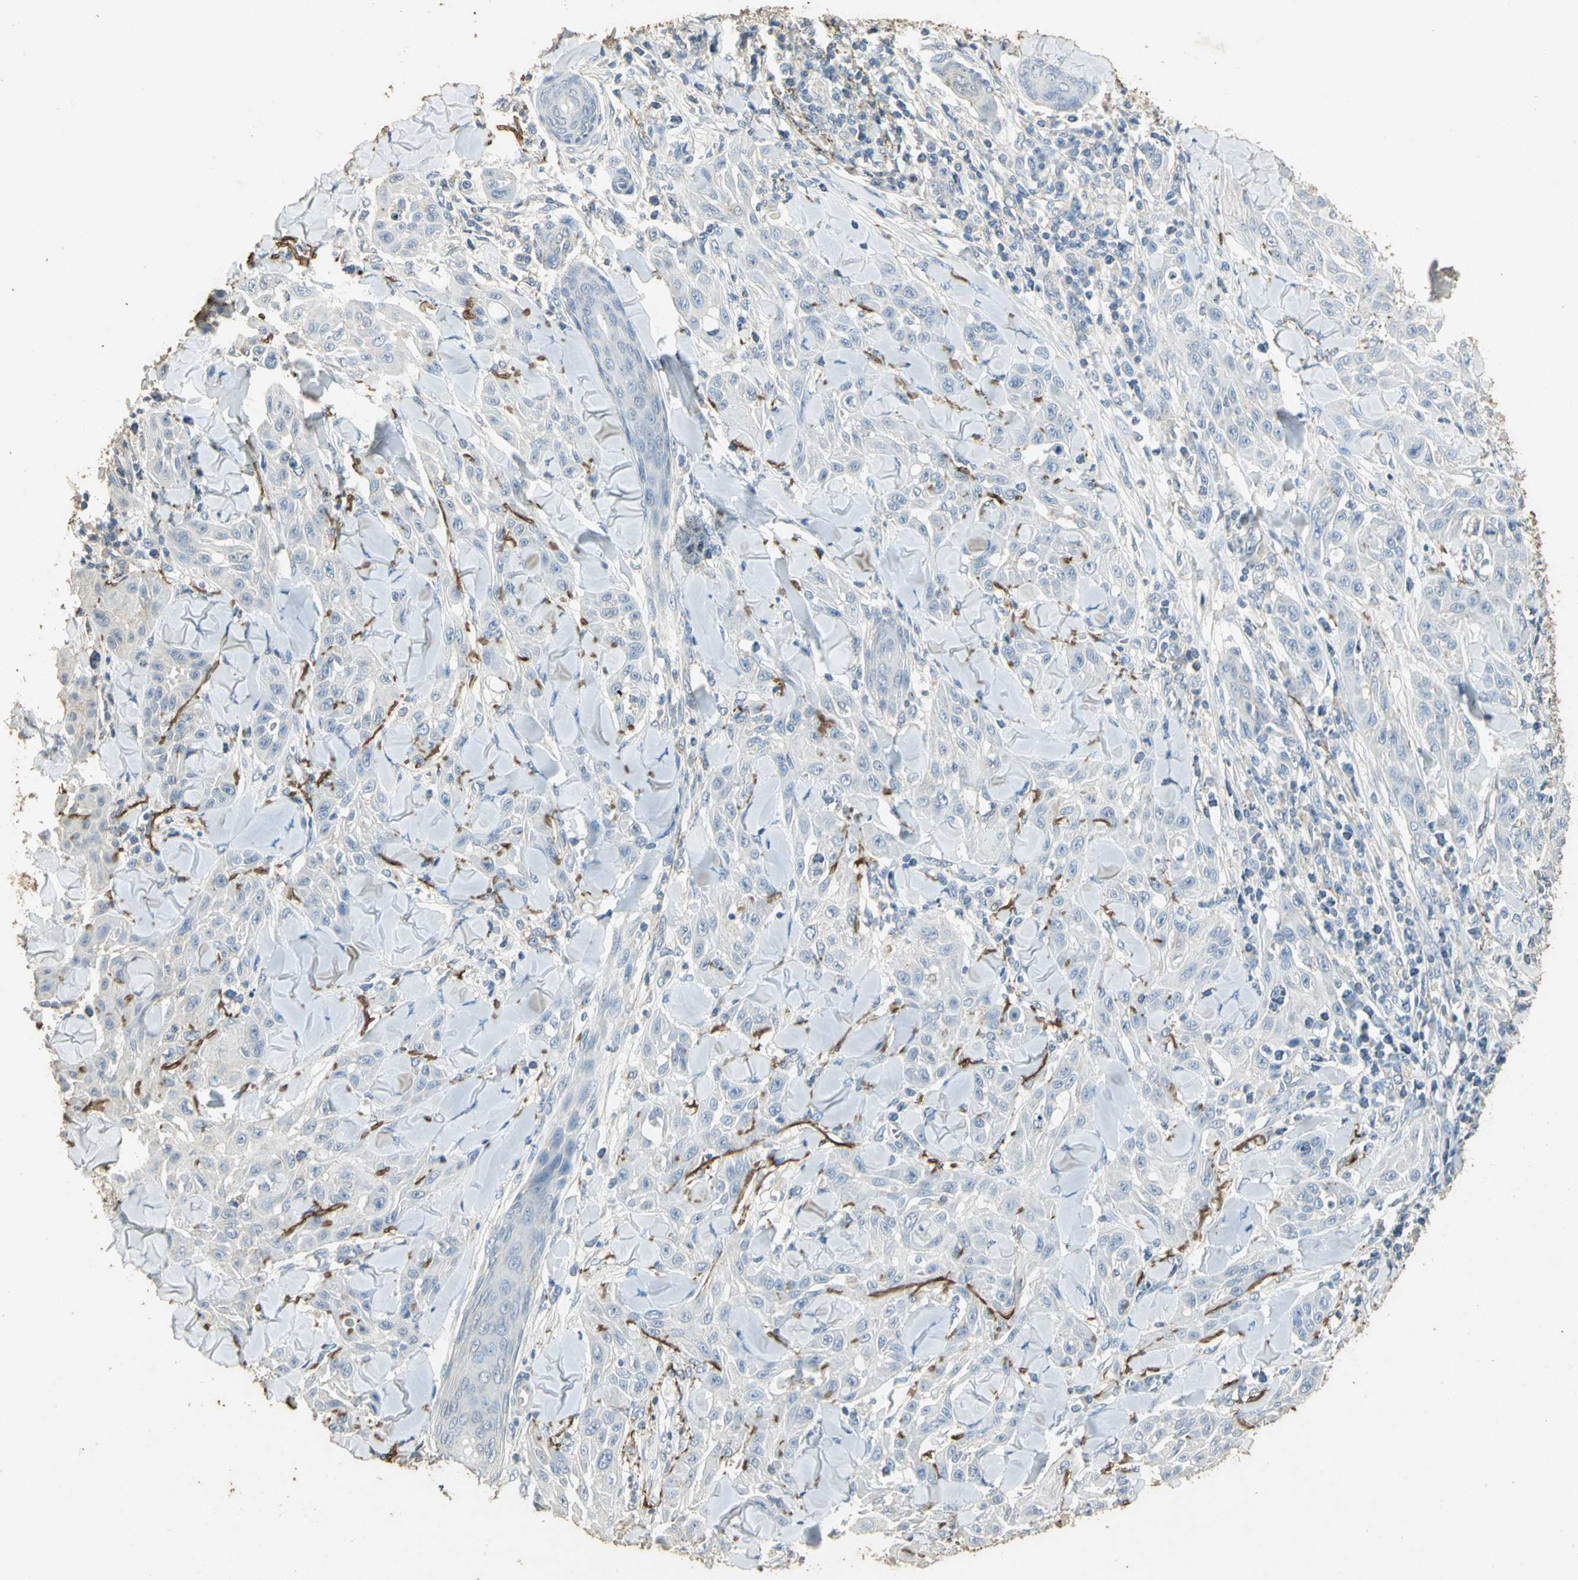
{"staining": {"intensity": "negative", "quantity": "none", "location": "none"}, "tissue": "skin cancer", "cell_type": "Tumor cells", "image_type": "cancer", "snomed": [{"axis": "morphology", "description": "Squamous cell carcinoma, NOS"}, {"axis": "topography", "description": "Skin"}], "caption": "This photomicrograph is of skin squamous cell carcinoma stained with IHC to label a protein in brown with the nuclei are counter-stained blue. There is no positivity in tumor cells.", "gene": "ASB9", "patient": {"sex": "male", "age": 24}}